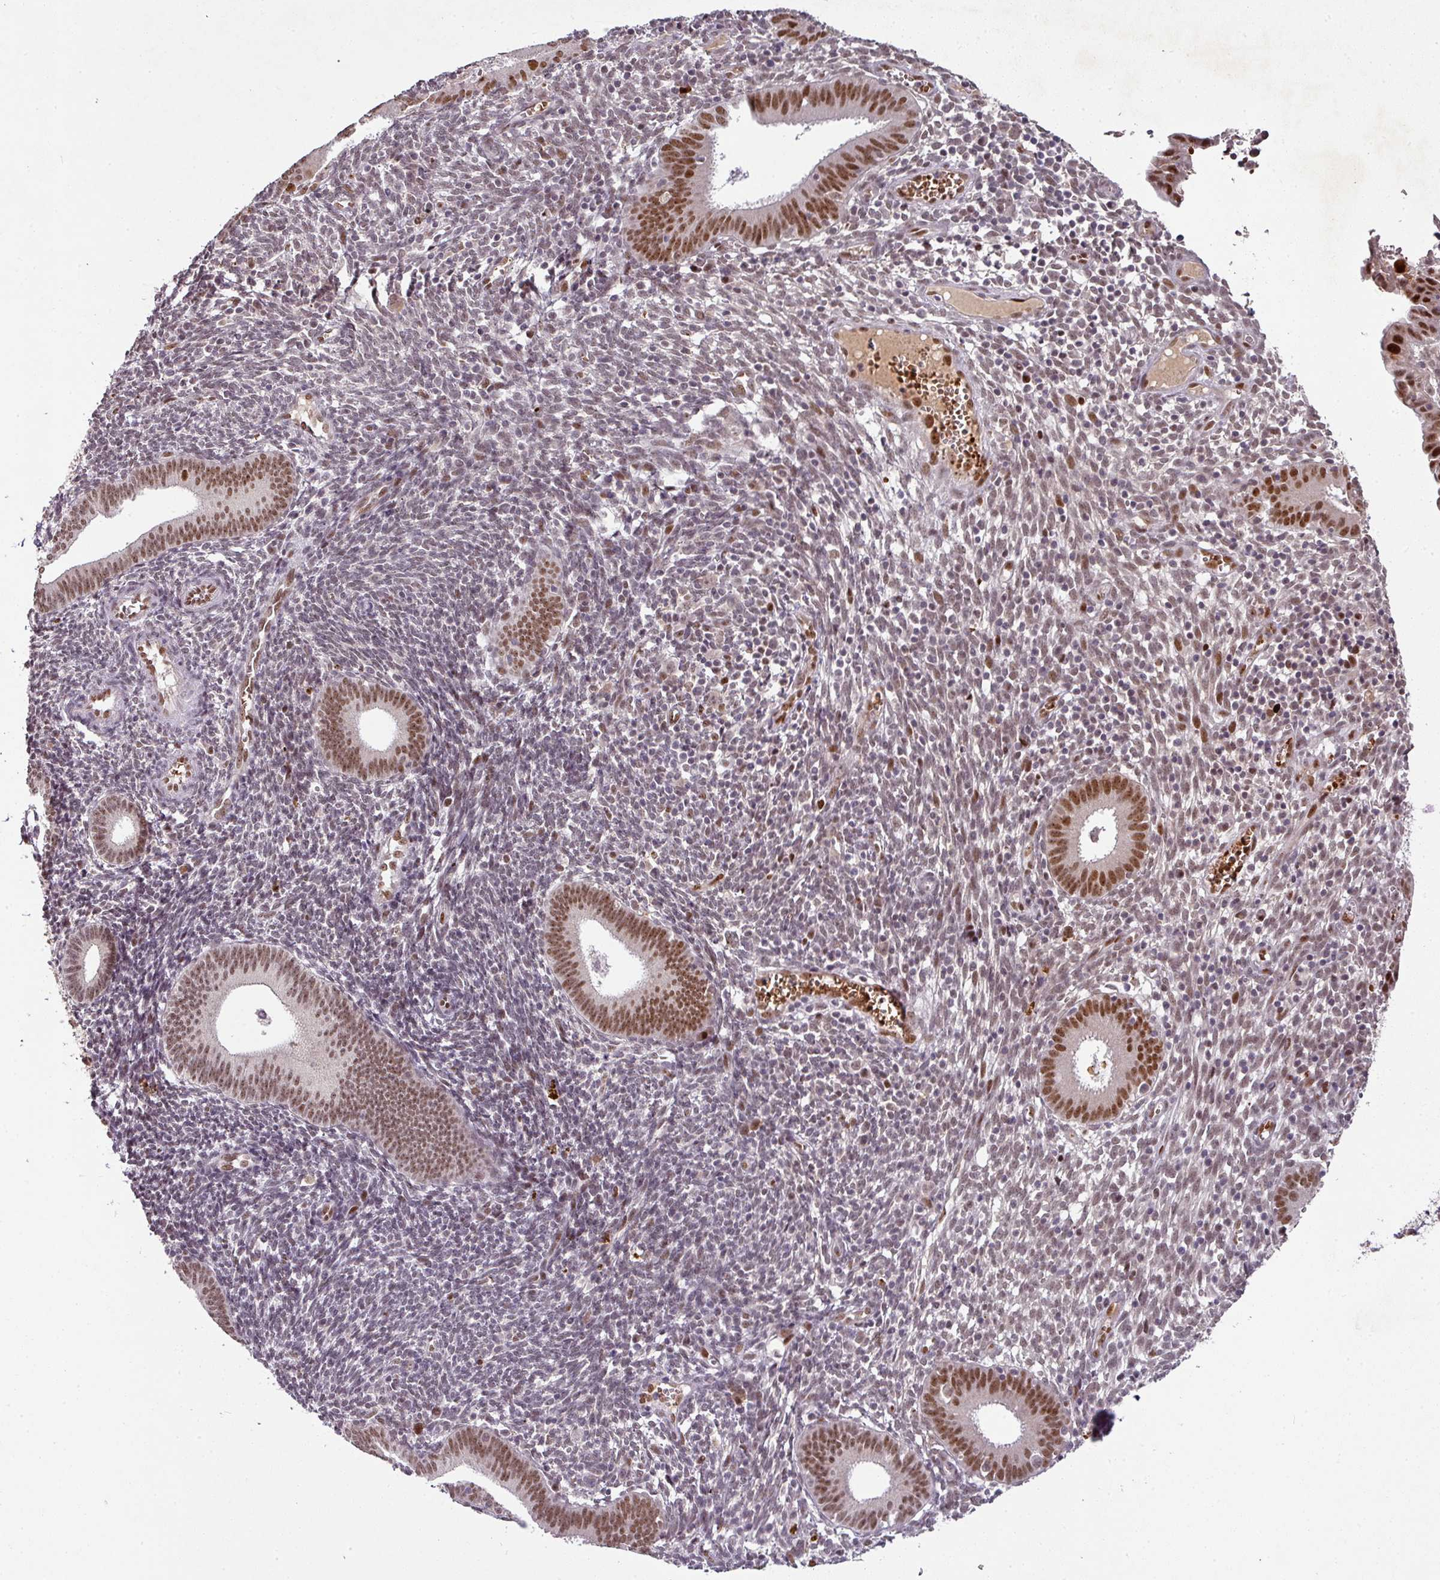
{"staining": {"intensity": "weak", "quantity": "<25%", "location": "nuclear"}, "tissue": "endometrium", "cell_type": "Cells in endometrial stroma", "image_type": "normal", "snomed": [{"axis": "morphology", "description": "Normal tissue, NOS"}, {"axis": "topography", "description": "Endometrium"}], "caption": "An immunohistochemistry (IHC) micrograph of benign endometrium is shown. There is no staining in cells in endometrial stroma of endometrium. (DAB immunohistochemistry with hematoxylin counter stain).", "gene": "NEIL1", "patient": {"sex": "female", "age": 41}}